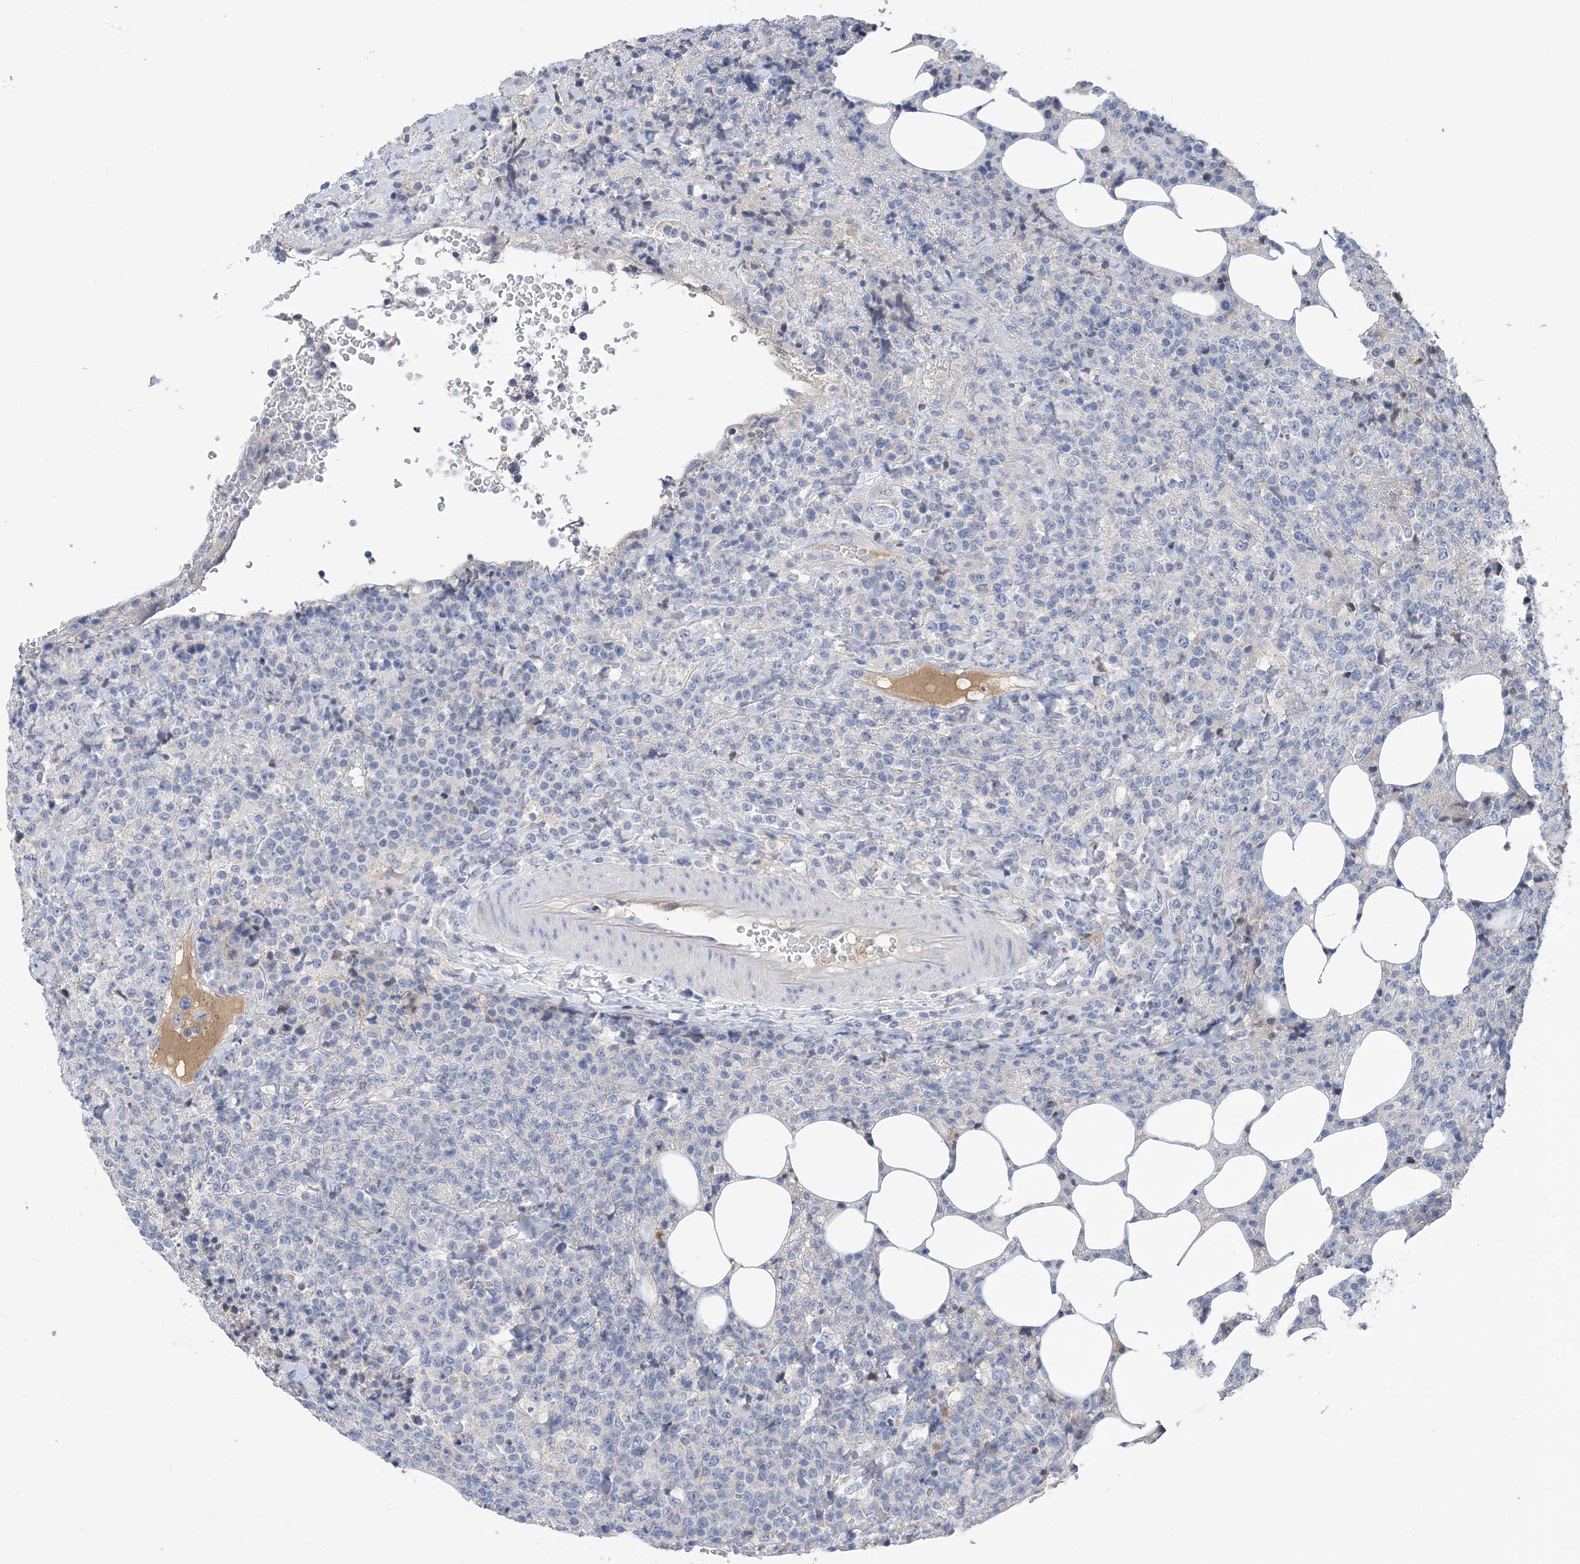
{"staining": {"intensity": "negative", "quantity": "none", "location": "none"}, "tissue": "lymphoma", "cell_type": "Tumor cells", "image_type": "cancer", "snomed": [{"axis": "morphology", "description": "Malignant lymphoma, non-Hodgkin's type, High grade"}, {"axis": "topography", "description": "Lymph node"}], "caption": "DAB immunohistochemical staining of lymphoma shows no significant staining in tumor cells.", "gene": "DSC3", "patient": {"sex": "male", "age": 13}}